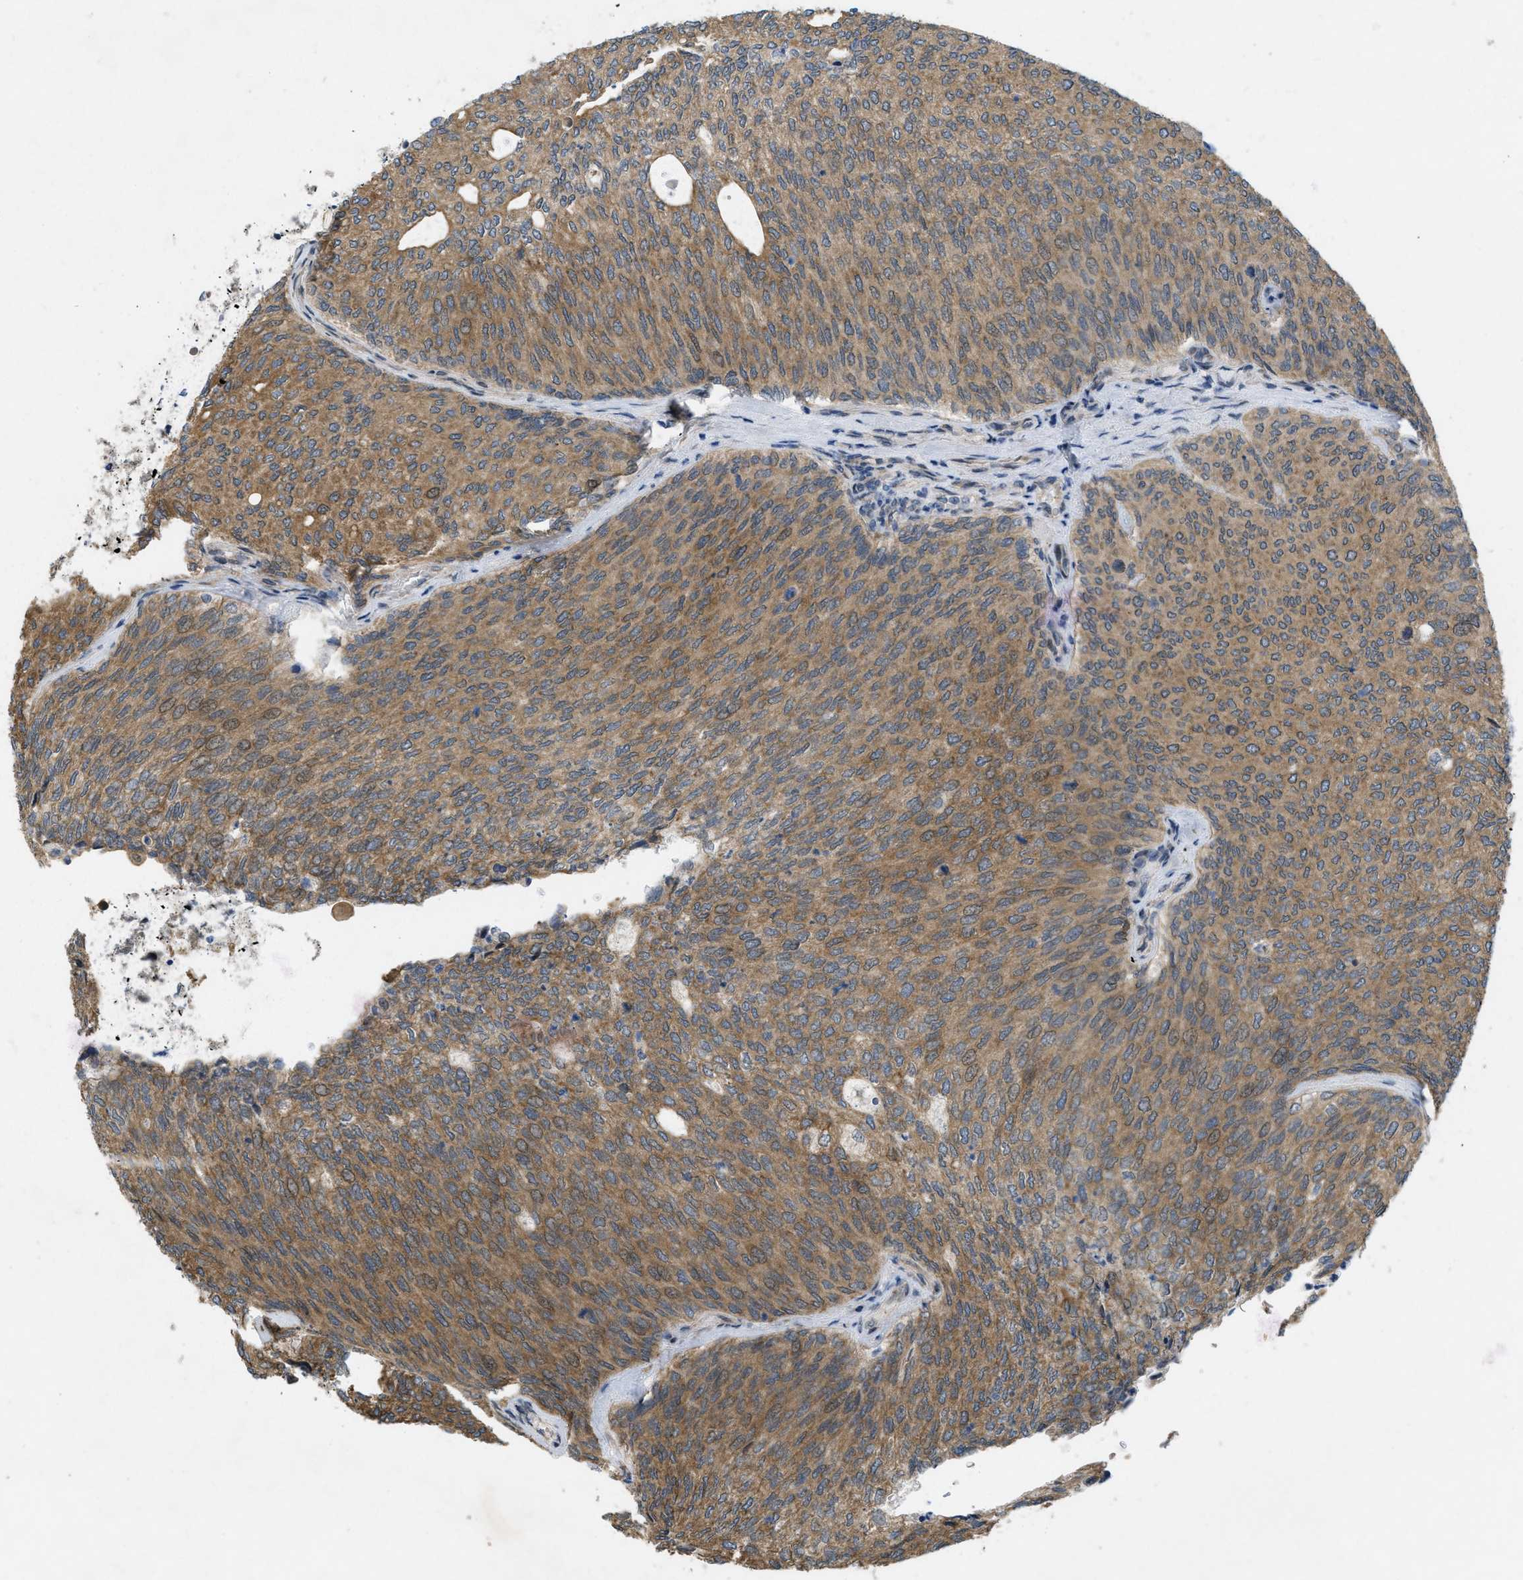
{"staining": {"intensity": "moderate", "quantity": ">75%", "location": "cytoplasmic/membranous"}, "tissue": "urothelial cancer", "cell_type": "Tumor cells", "image_type": "cancer", "snomed": [{"axis": "morphology", "description": "Urothelial carcinoma, Low grade"}, {"axis": "topography", "description": "Urinary bladder"}], "caption": "Brown immunohistochemical staining in human urothelial cancer exhibits moderate cytoplasmic/membranous positivity in approximately >75% of tumor cells. (DAB = brown stain, brightfield microscopy at high magnification).", "gene": "IFNLR1", "patient": {"sex": "female", "age": 79}}